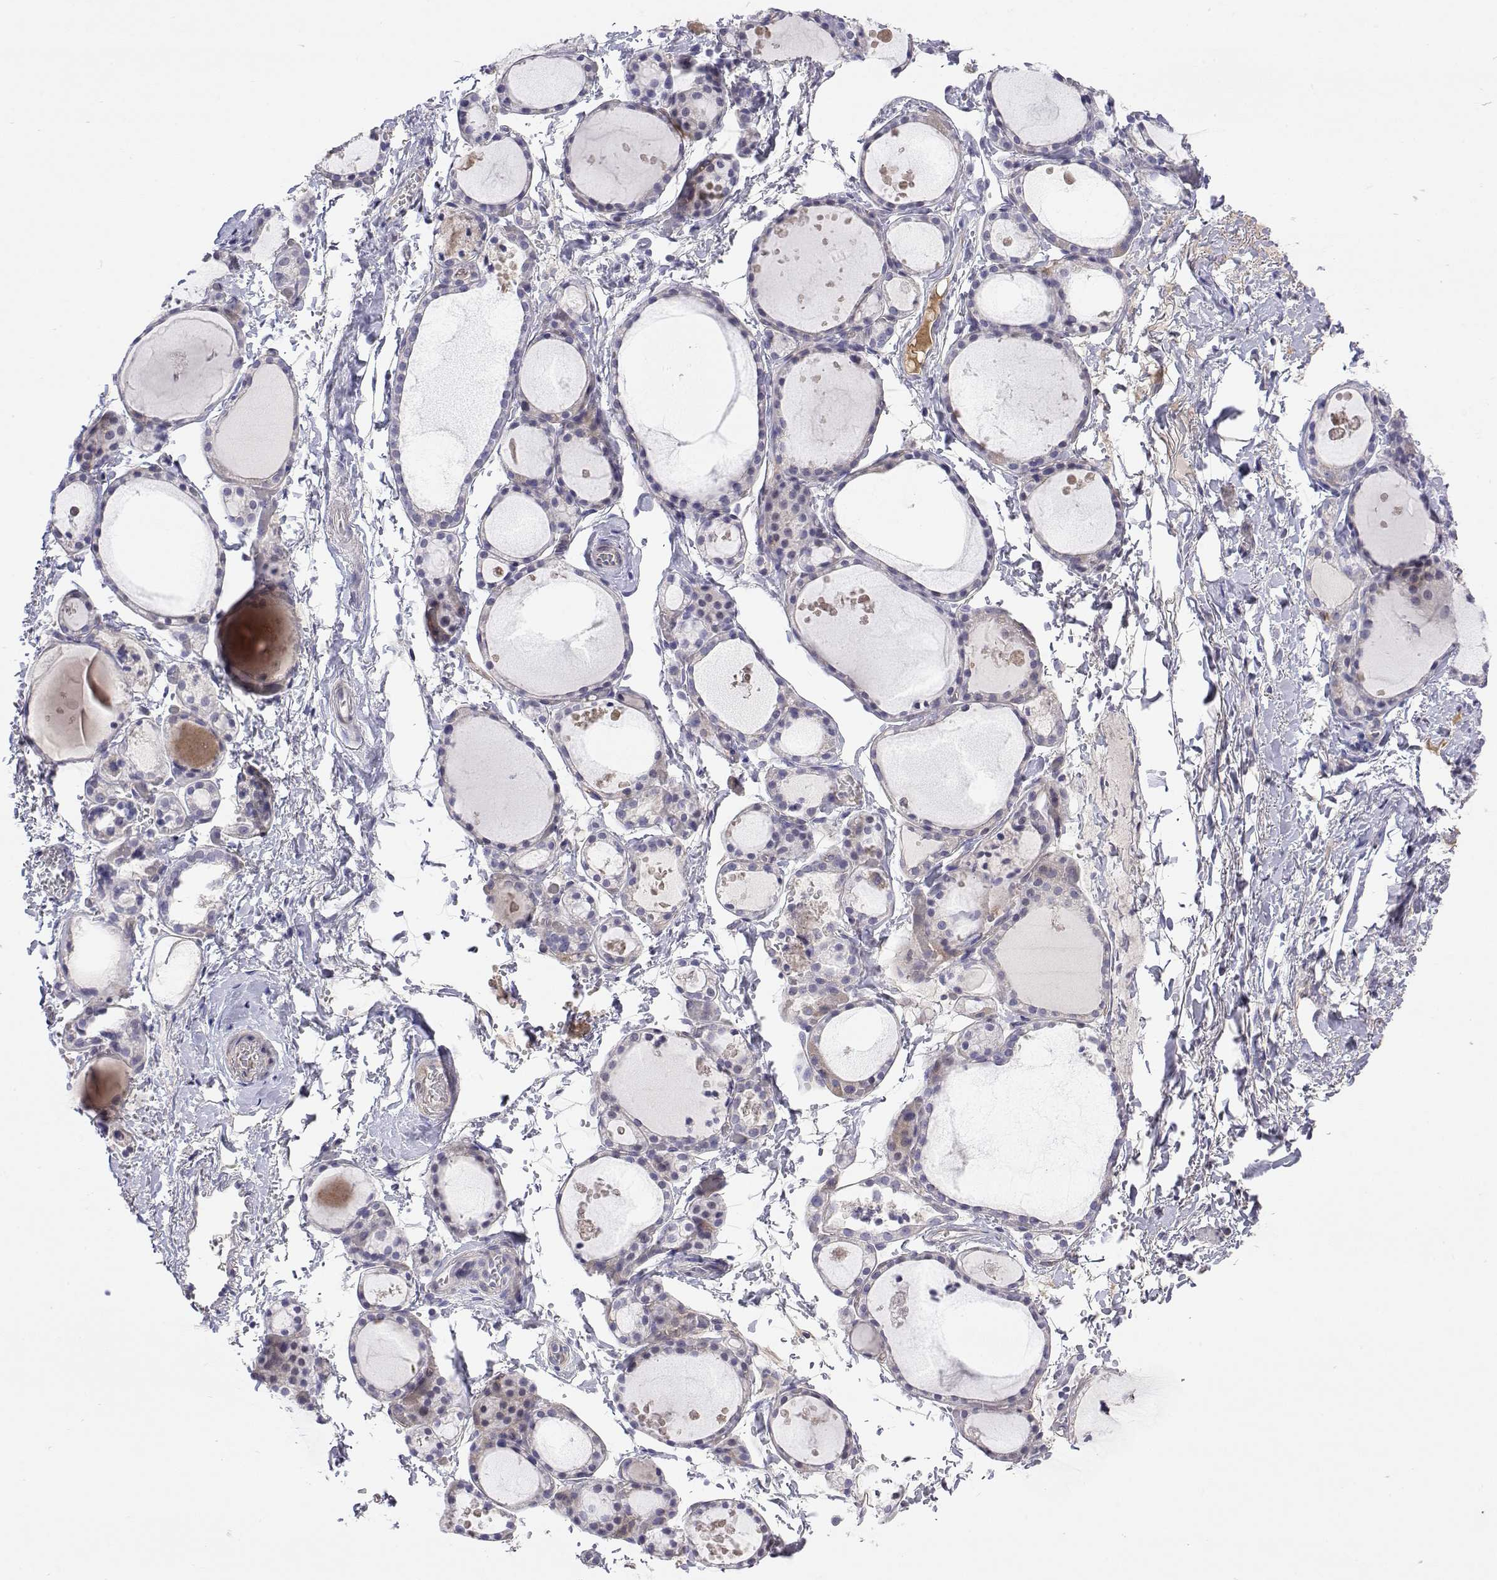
{"staining": {"intensity": "negative", "quantity": "none", "location": "none"}, "tissue": "thyroid gland", "cell_type": "Glandular cells", "image_type": "normal", "snomed": [{"axis": "morphology", "description": "Normal tissue, NOS"}, {"axis": "topography", "description": "Thyroid gland"}], "caption": "DAB immunohistochemical staining of benign thyroid gland exhibits no significant positivity in glandular cells.", "gene": "GGACT", "patient": {"sex": "male", "age": 68}}